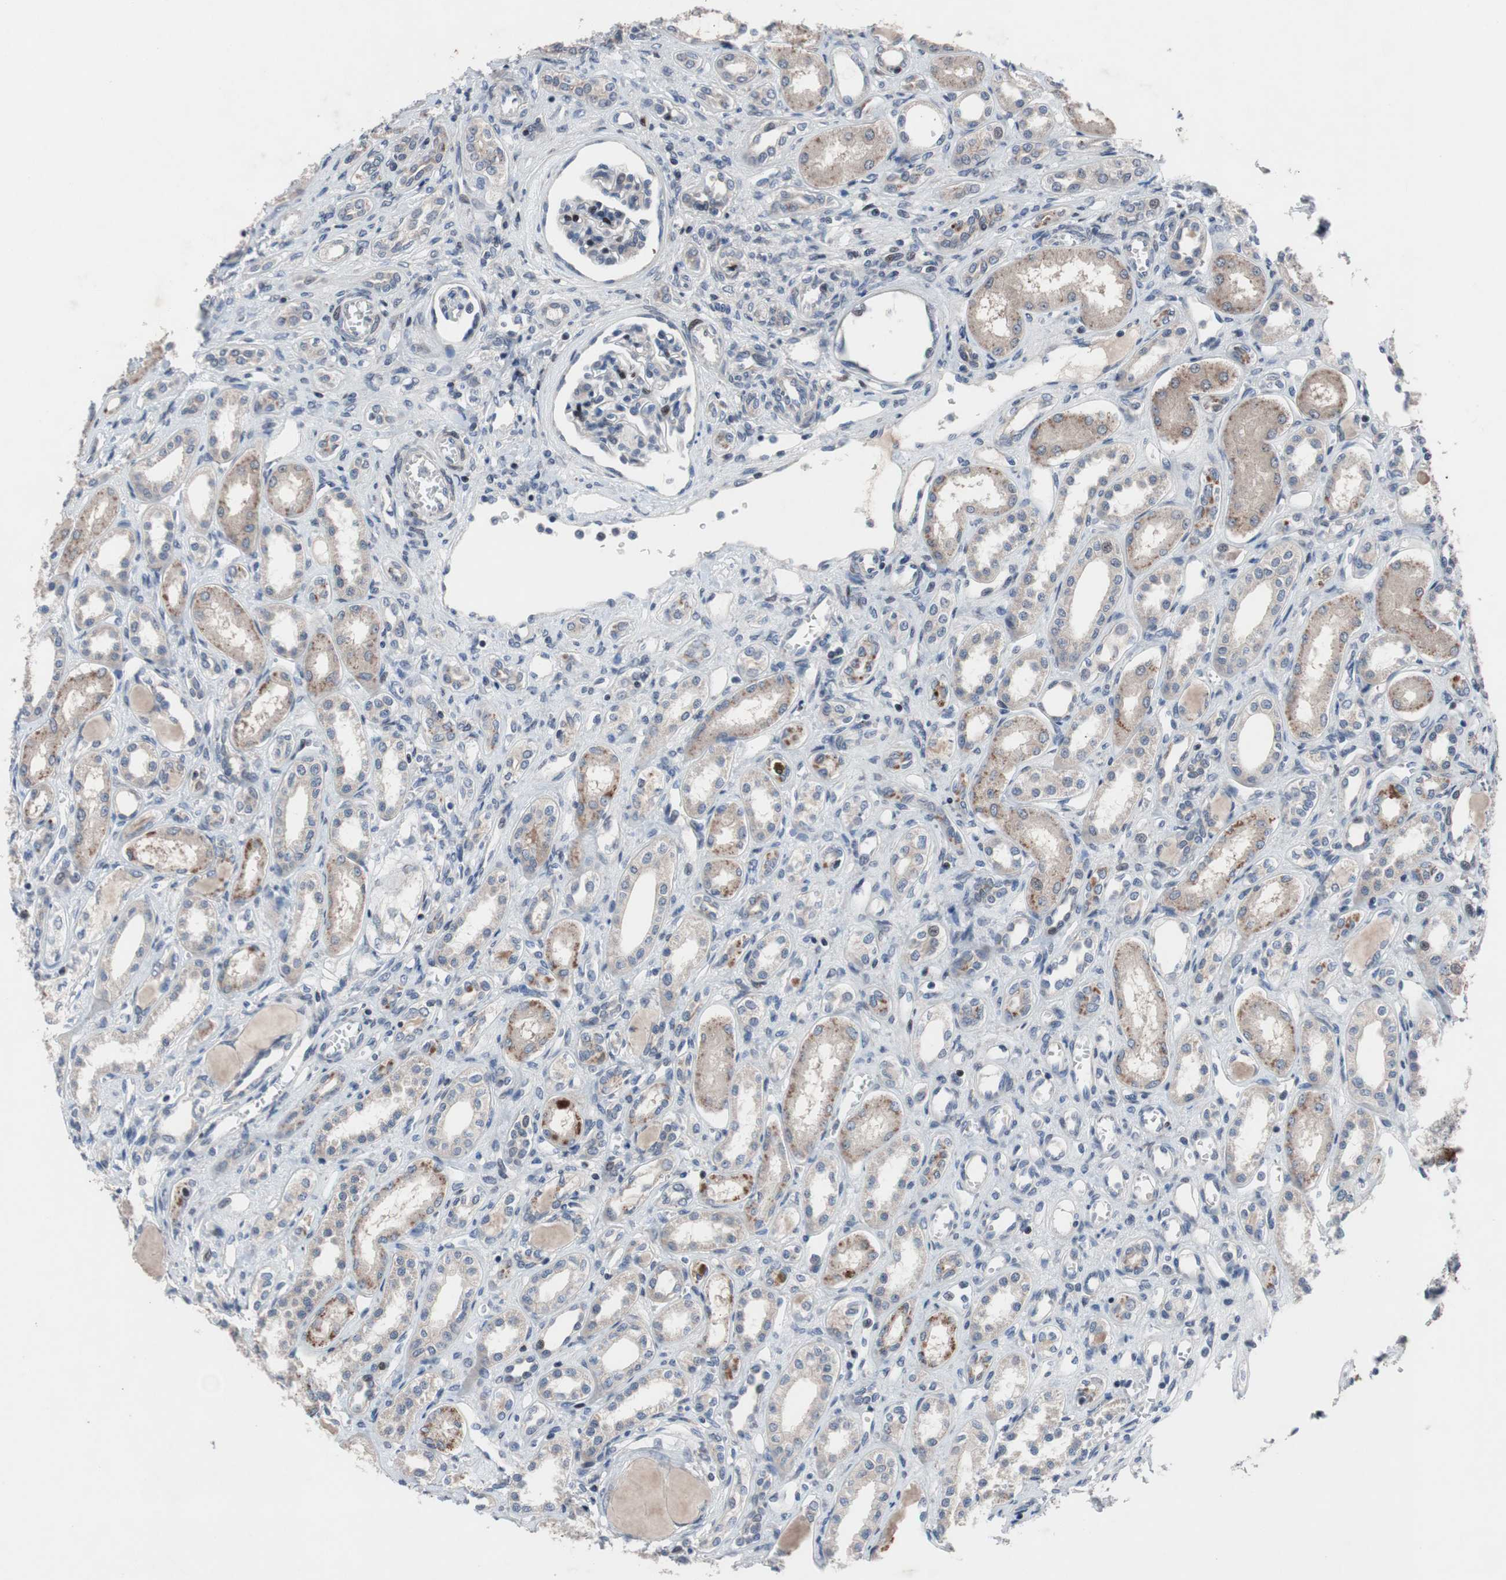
{"staining": {"intensity": "moderate", "quantity": "<25%", "location": "nuclear"}, "tissue": "kidney", "cell_type": "Cells in glomeruli", "image_type": "normal", "snomed": [{"axis": "morphology", "description": "Normal tissue, NOS"}, {"axis": "topography", "description": "Kidney"}], "caption": "The micrograph reveals immunohistochemical staining of normal kidney. There is moderate nuclear positivity is identified in about <25% of cells in glomeruli. The protein of interest is shown in brown color, while the nuclei are stained blue.", "gene": "MUTYH", "patient": {"sex": "male", "age": 7}}